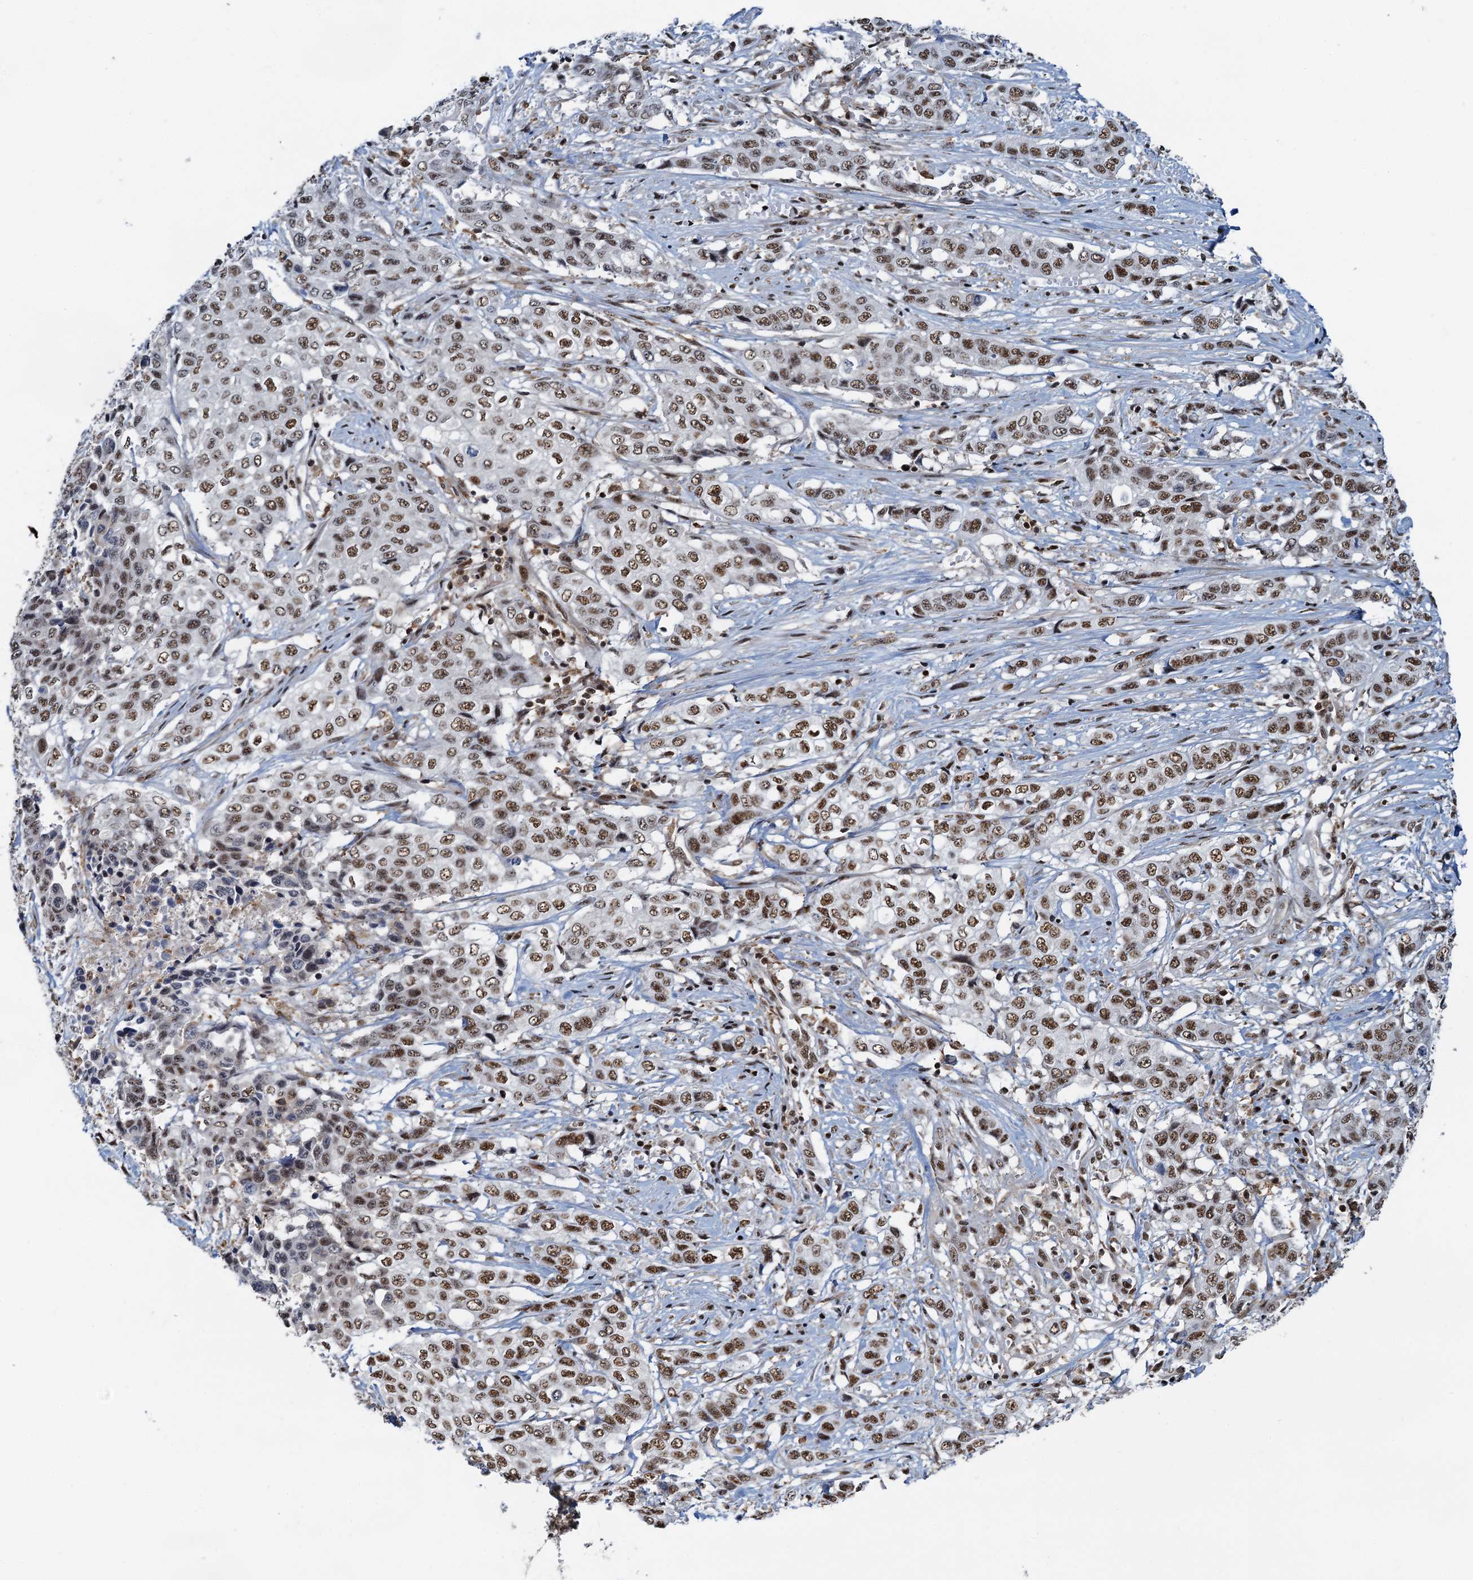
{"staining": {"intensity": "strong", "quantity": ">75%", "location": "nuclear"}, "tissue": "stomach cancer", "cell_type": "Tumor cells", "image_type": "cancer", "snomed": [{"axis": "morphology", "description": "Adenocarcinoma, NOS"}, {"axis": "topography", "description": "Stomach, upper"}], "caption": "High-magnification brightfield microscopy of stomach cancer stained with DAB (3,3'-diaminobenzidine) (brown) and counterstained with hematoxylin (blue). tumor cells exhibit strong nuclear positivity is identified in approximately>75% of cells.", "gene": "RBM26", "patient": {"sex": "male", "age": 62}}